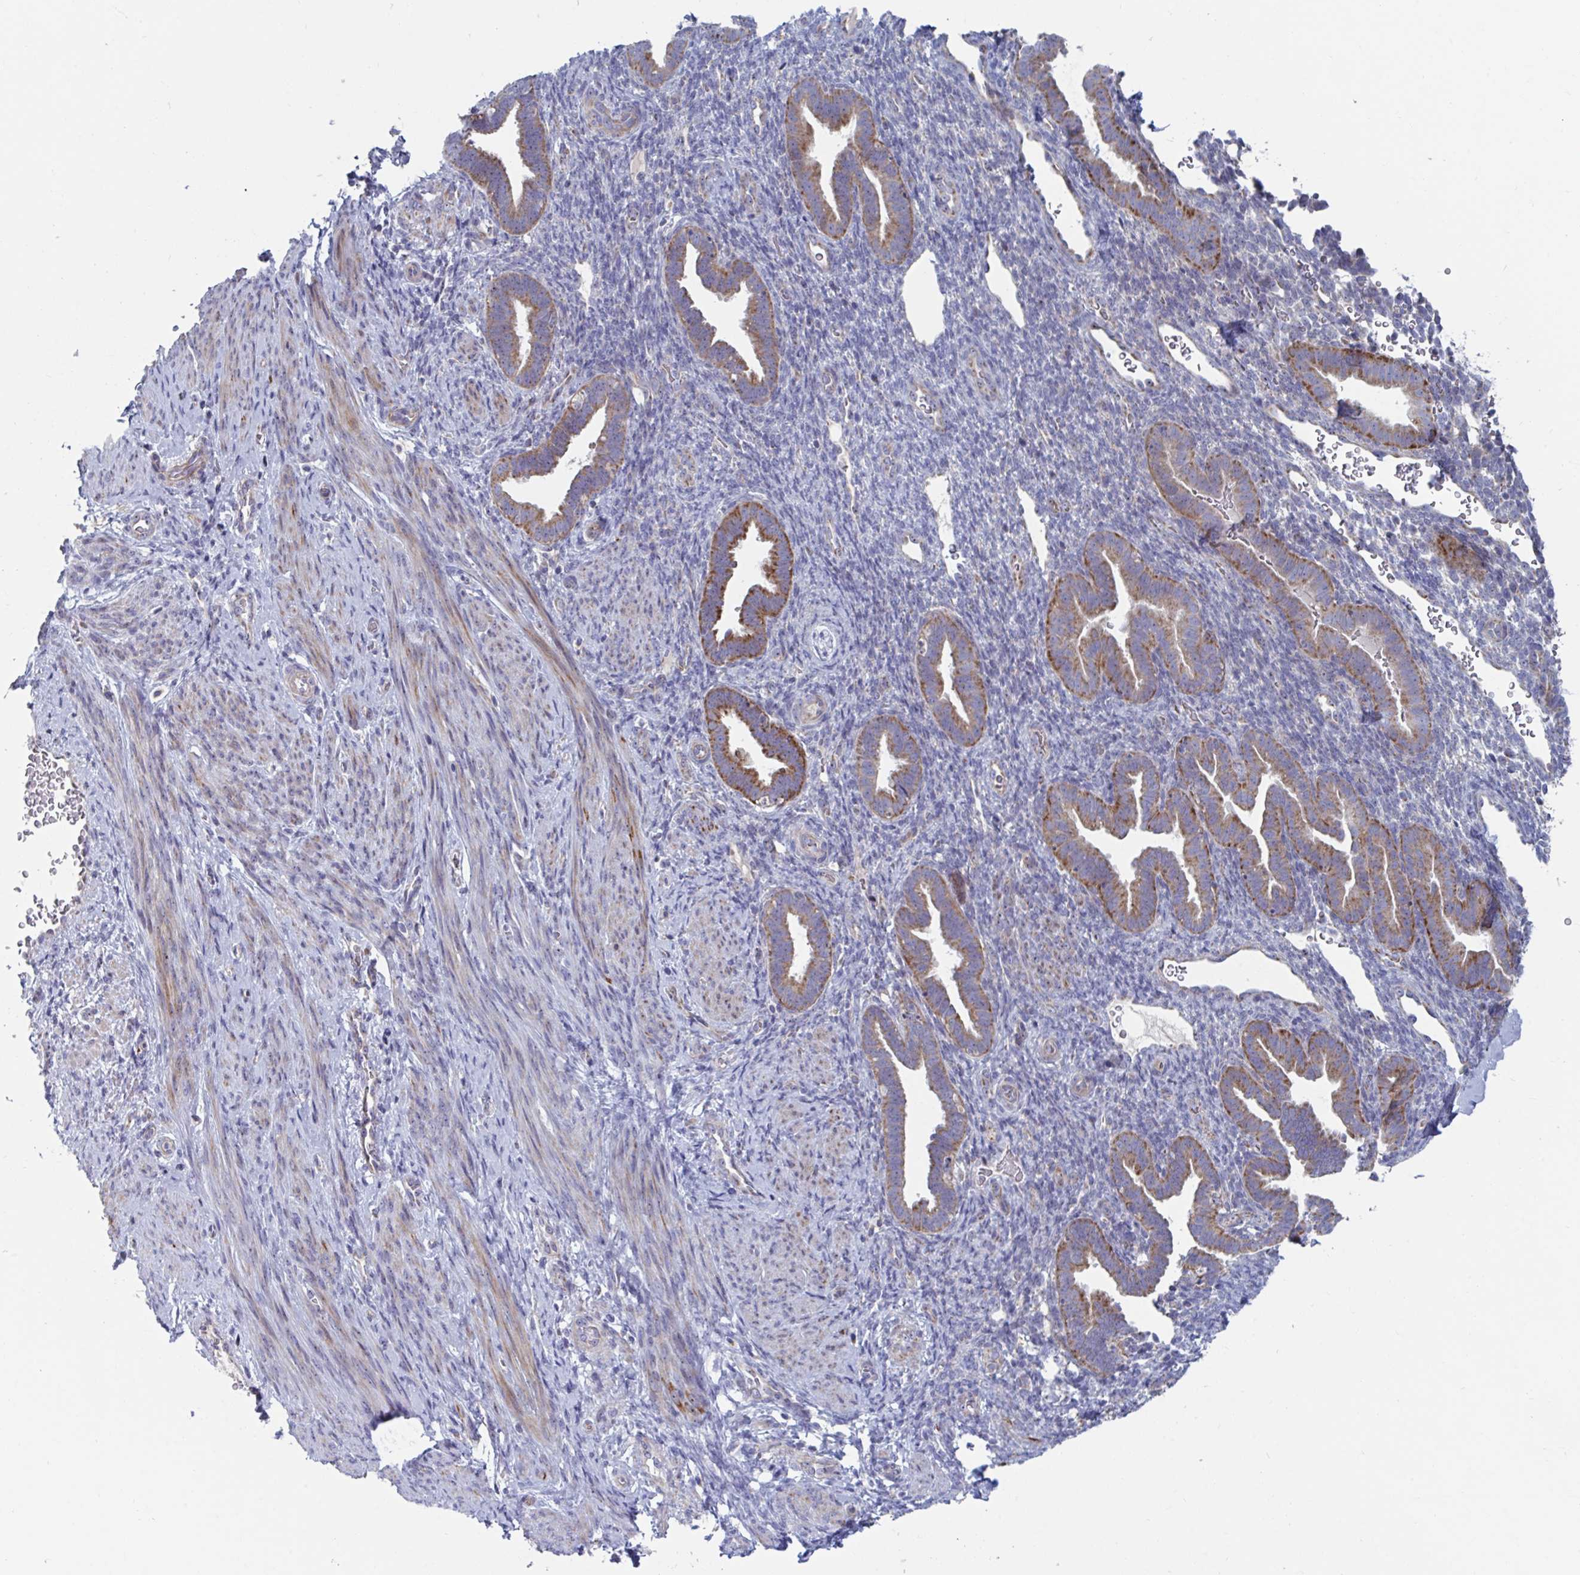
{"staining": {"intensity": "negative", "quantity": "none", "location": "none"}, "tissue": "endometrium", "cell_type": "Cells in endometrial stroma", "image_type": "normal", "snomed": [{"axis": "morphology", "description": "Normal tissue, NOS"}, {"axis": "topography", "description": "Endometrium"}], "caption": "A high-resolution histopathology image shows IHC staining of benign endometrium, which demonstrates no significant expression in cells in endometrial stroma.", "gene": "MRPL53", "patient": {"sex": "female", "age": 34}}